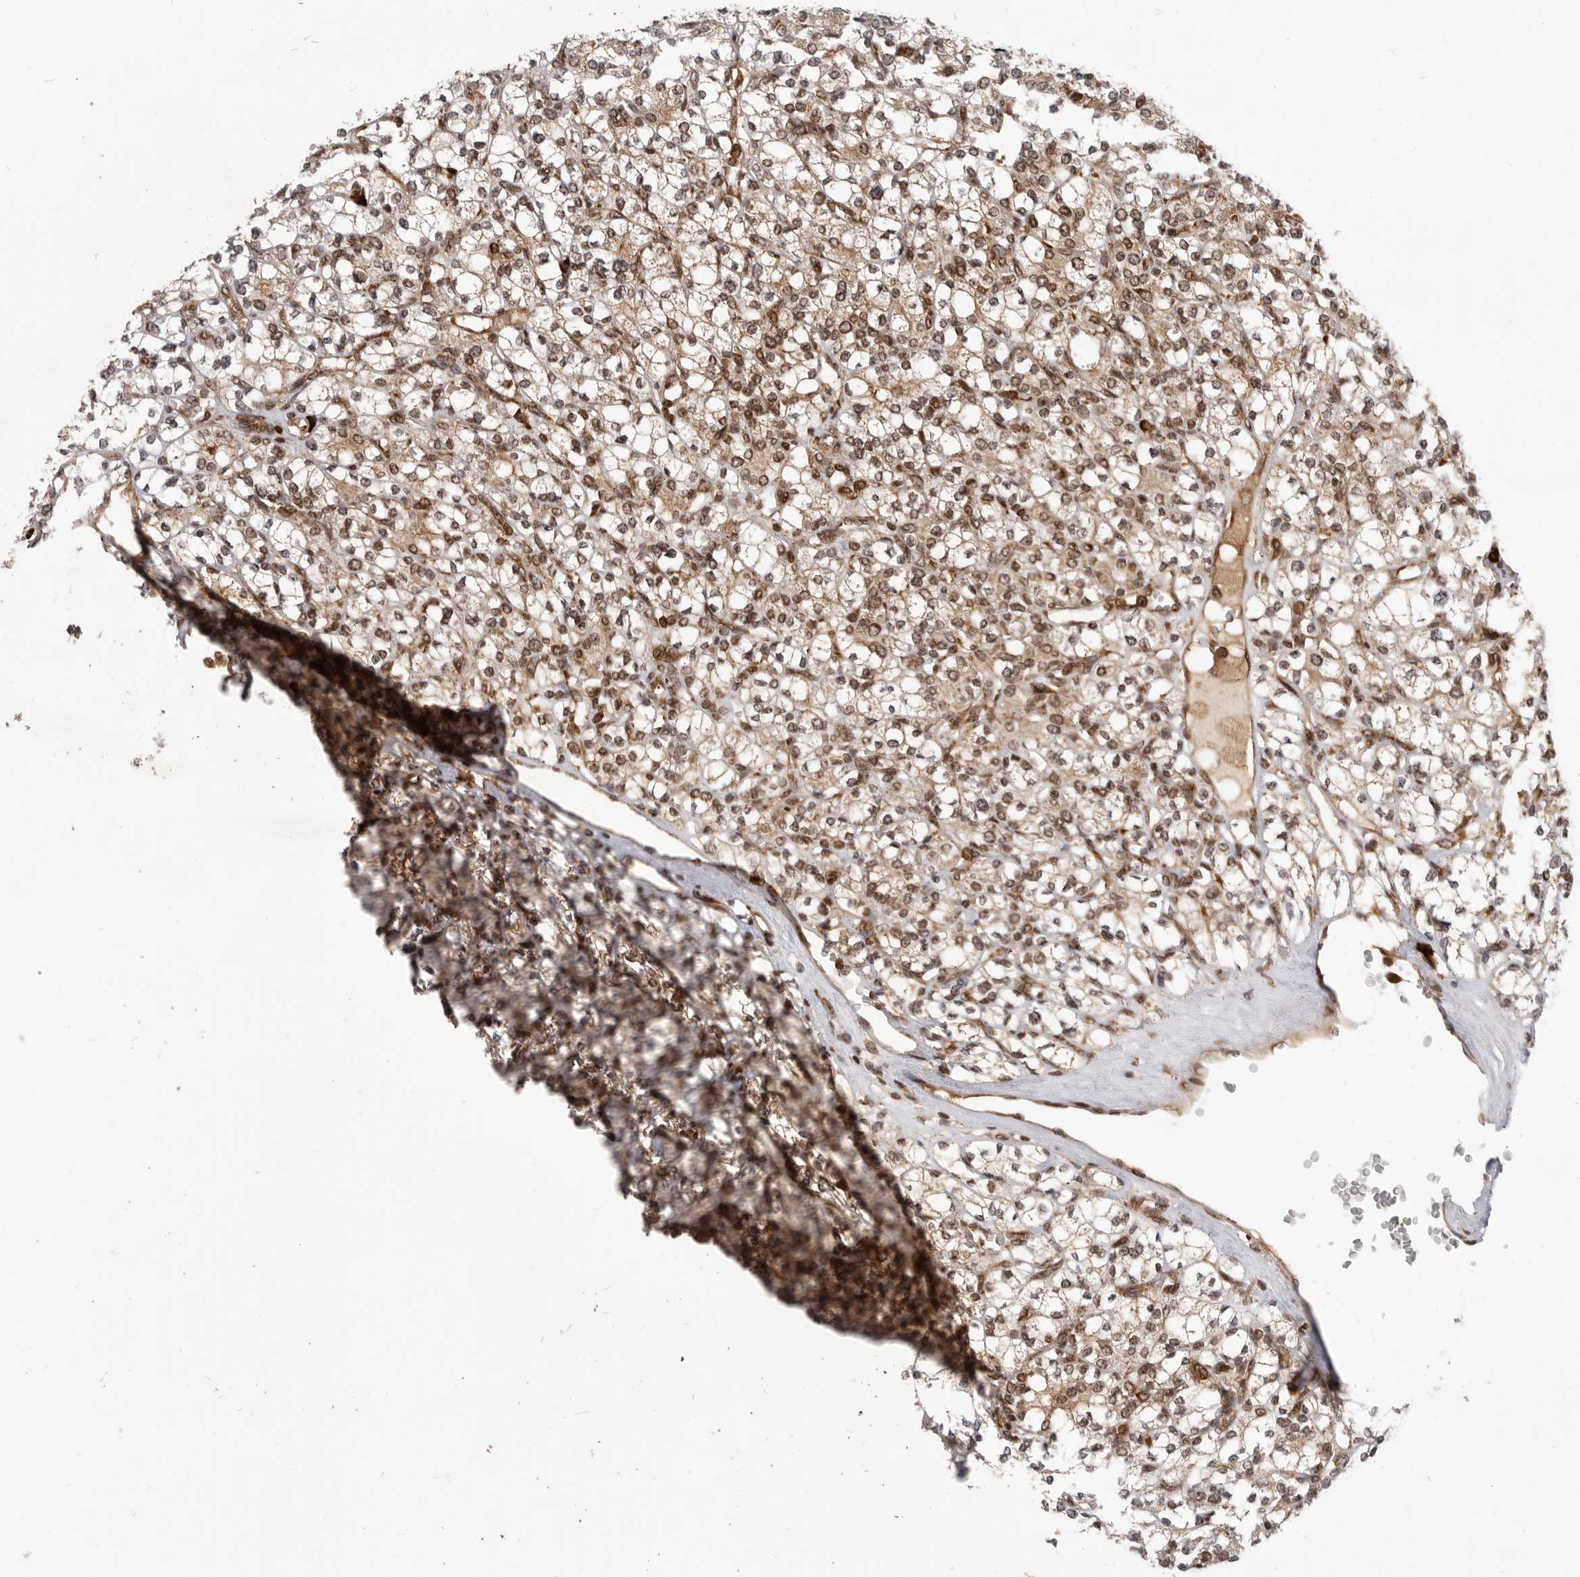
{"staining": {"intensity": "moderate", "quantity": ">75%", "location": "cytoplasmic/membranous,nuclear"}, "tissue": "renal cancer", "cell_type": "Tumor cells", "image_type": "cancer", "snomed": [{"axis": "morphology", "description": "Adenocarcinoma, NOS"}, {"axis": "topography", "description": "Kidney"}], "caption": "Renal cancer was stained to show a protein in brown. There is medium levels of moderate cytoplasmic/membranous and nuclear positivity in about >75% of tumor cells. (DAB (3,3'-diaminobenzidine) IHC with brightfield microscopy, high magnification).", "gene": "FZD3", "patient": {"sex": "male", "age": 77}}